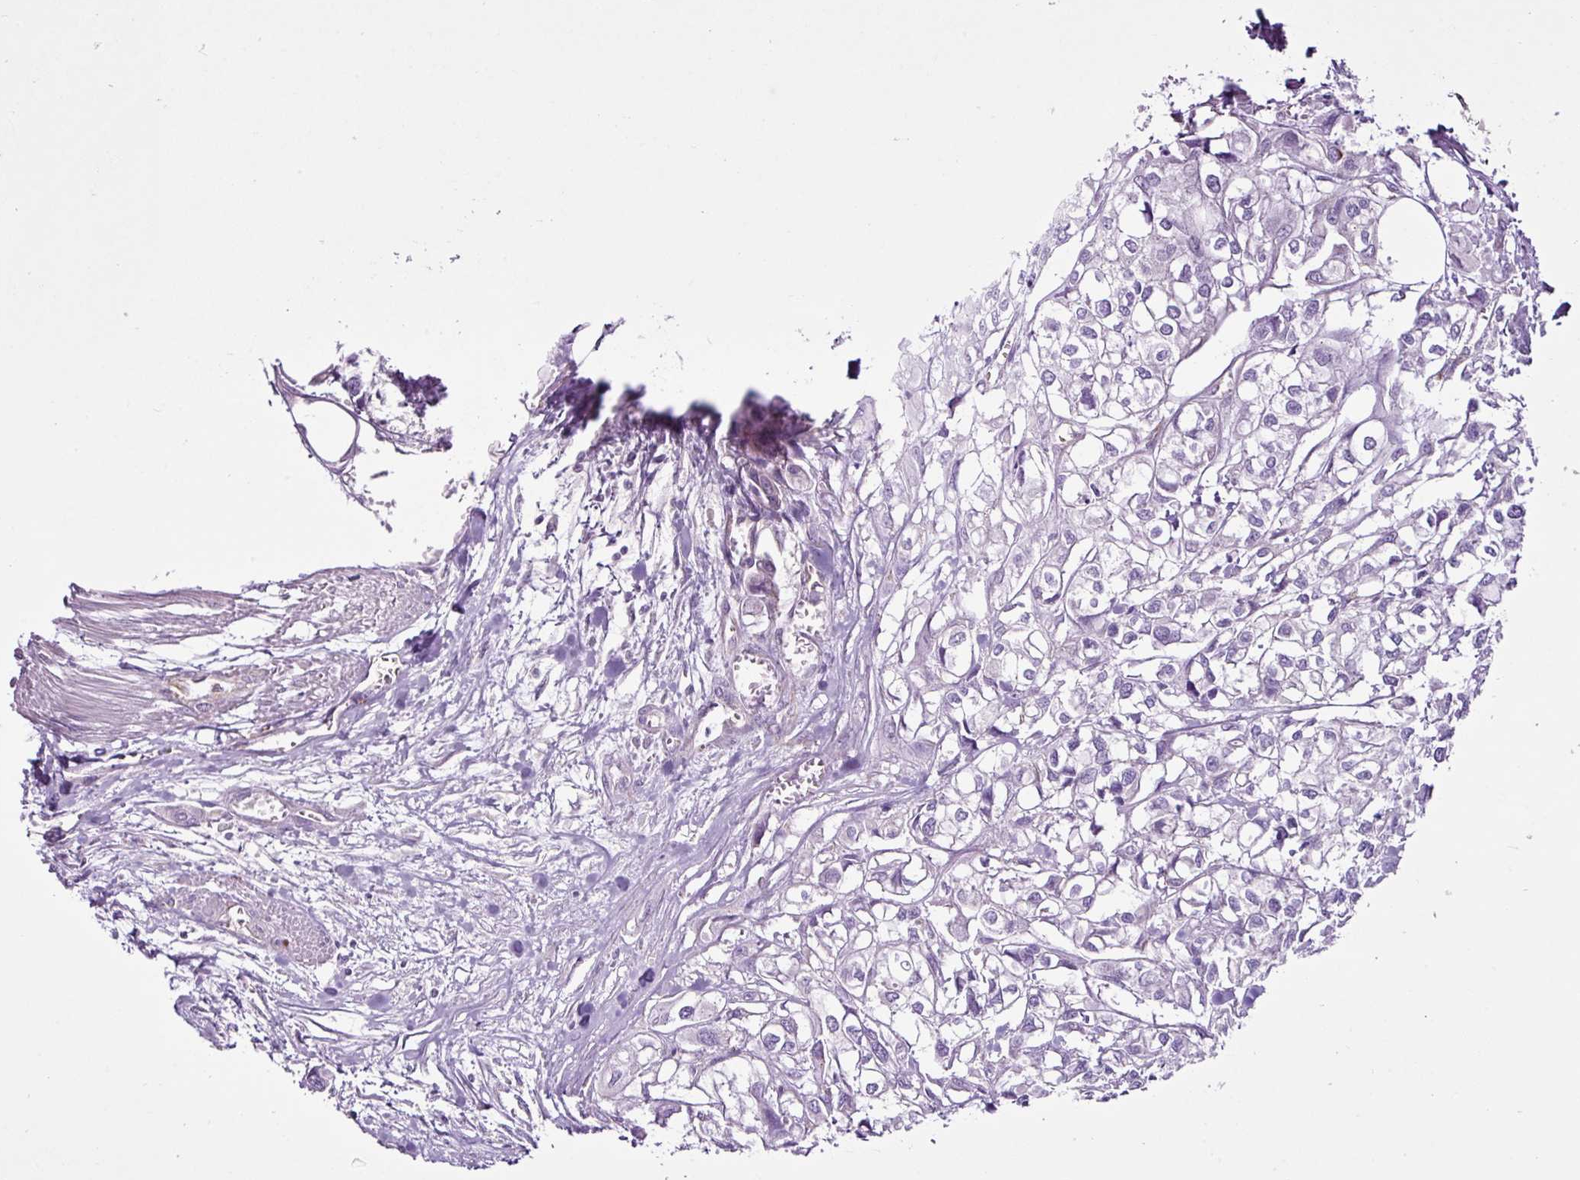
{"staining": {"intensity": "negative", "quantity": "none", "location": "none"}, "tissue": "urothelial cancer", "cell_type": "Tumor cells", "image_type": "cancer", "snomed": [{"axis": "morphology", "description": "Urothelial carcinoma, High grade"}, {"axis": "topography", "description": "Urinary bladder"}], "caption": "Immunohistochemistry of human urothelial carcinoma (high-grade) reveals no staining in tumor cells.", "gene": "EME2", "patient": {"sex": "male", "age": 67}}